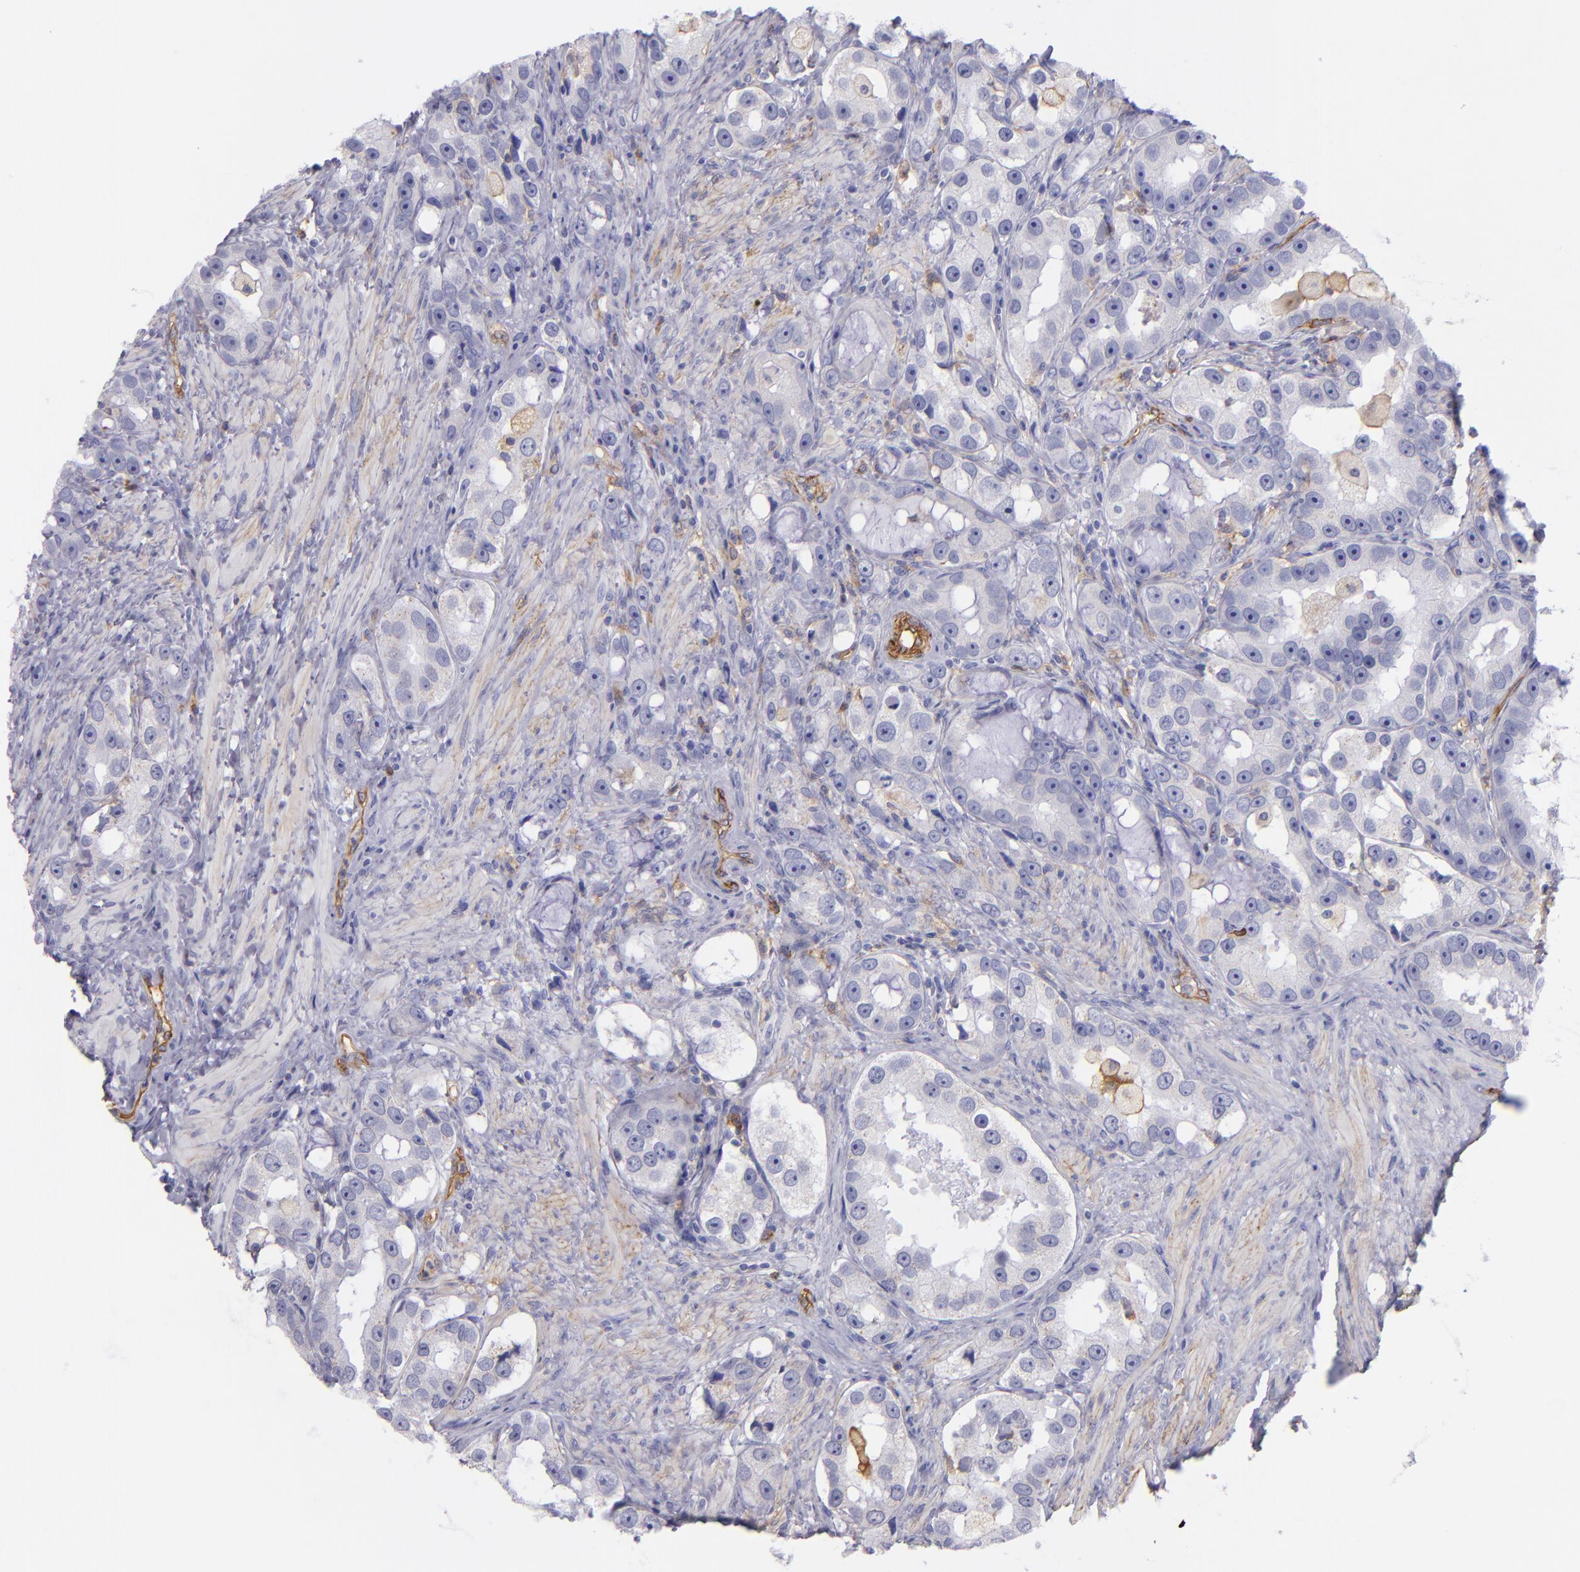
{"staining": {"intensity": "negative", "quantity": "none", "location": "none"}, "tissue": "prostate cancer", "cell_type": "Tumor cells", "image_type": "cancer", "snomed": [{"axis": "morphology", "description": "Adenocarcinoma, High grade"}, {"axis": "topography", "description": "Prostate"}], "caption": "This is a micrograph of immunohistochemistry (IHC) staining of high-grade adenocarcinoma (prostate), which shows no expression in tumor cells. (Immunohistochemistry (ihc), brightfield microscopy, high magnification).", "gene": "ENTPD1", "patient": {"sex": "male", "age": 63}}